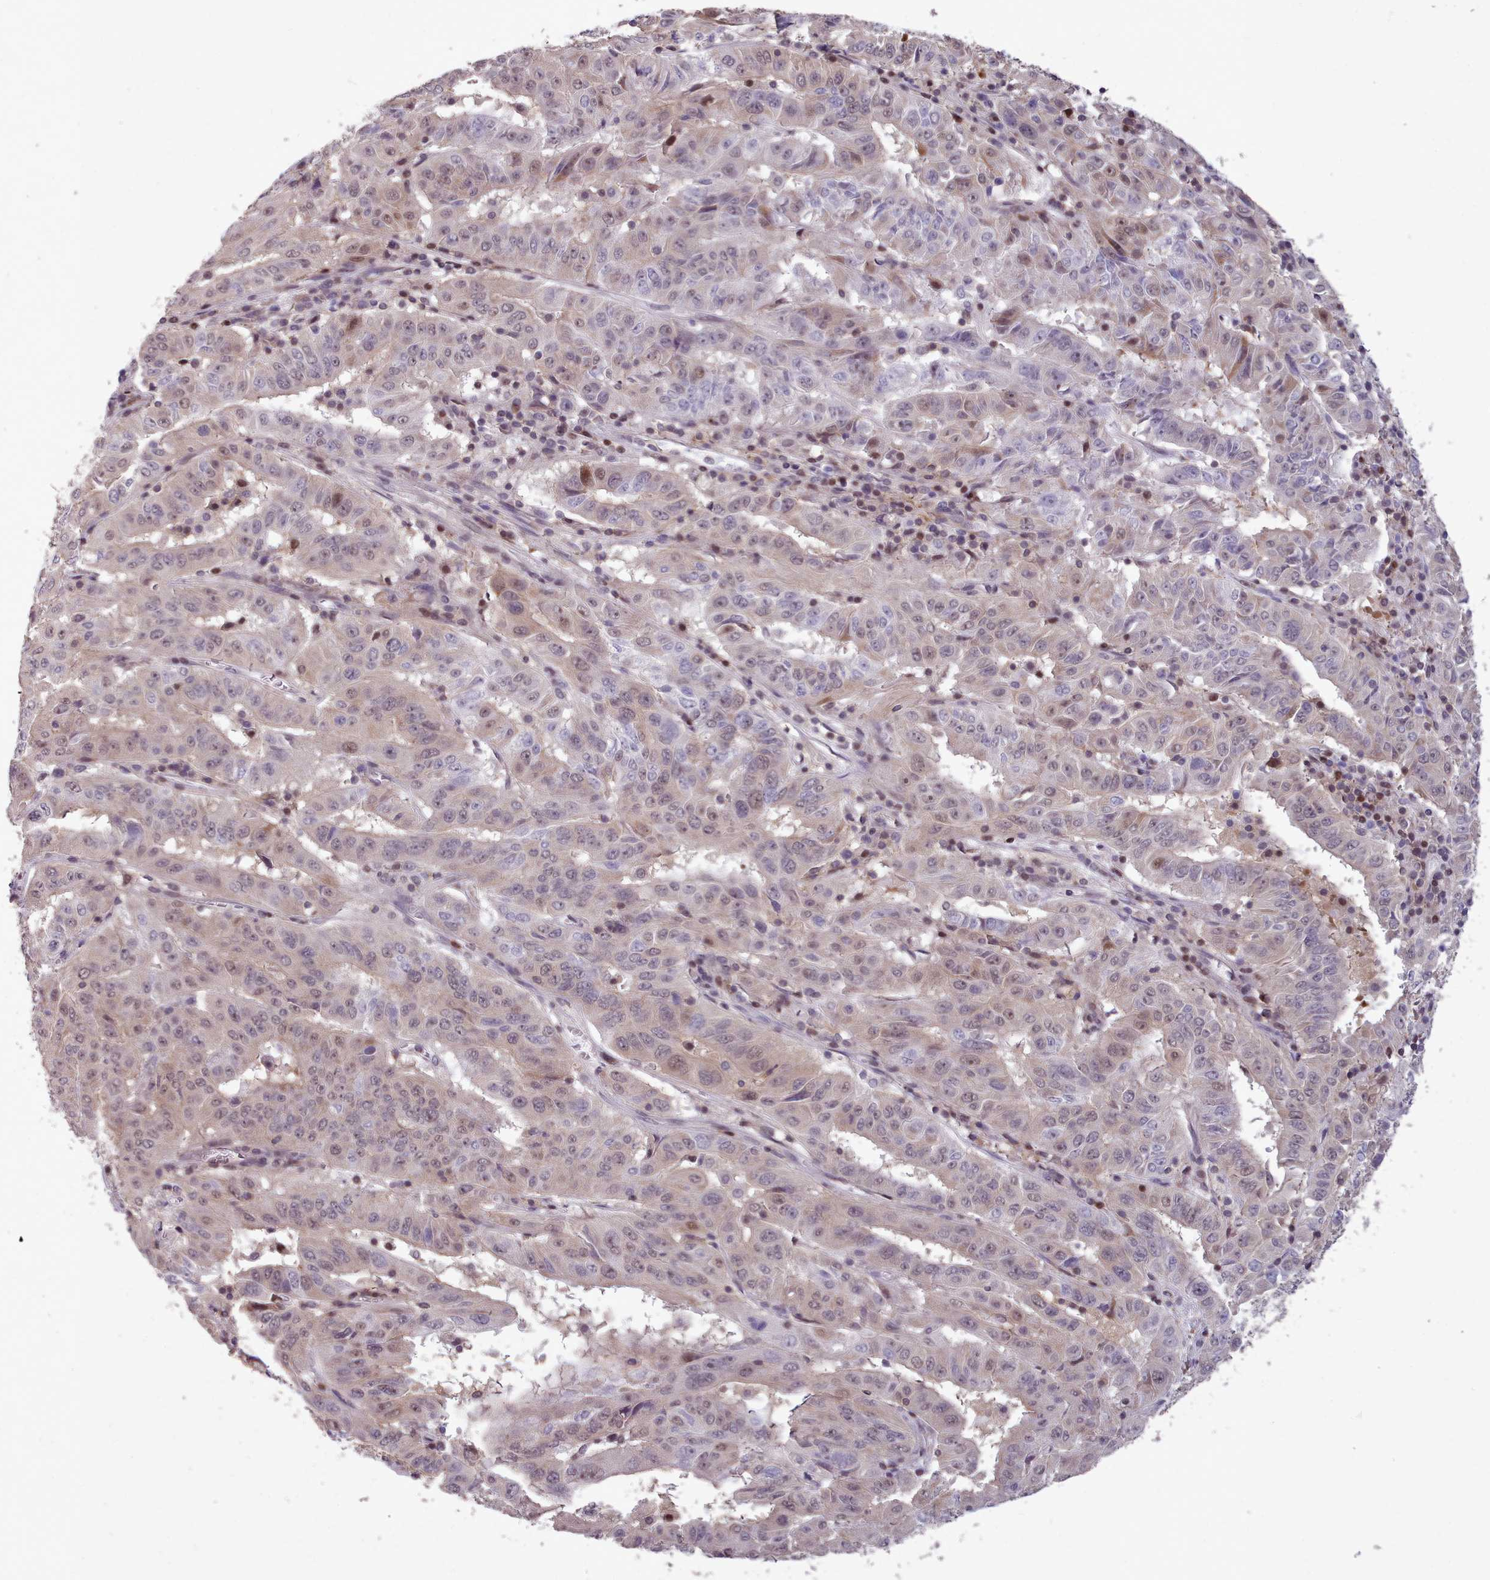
{"staining": {"intensity": "weak", "quantity": "25%-75%", "location": "nuclear"}, "tissue": "pancreatic cancer", "cell_type": "Tumor cells", "image_type": "cancer", "snomed": [{"axis": "morphology", "description": "Adenocarcinoma, NOS"}, {"axis": "topography", "description": "Pancreas"}], "caption": "Weak nuclear expression is appreciated in approximately 25%-75% of tumor cells in pancreatic cancer (adenocarcinoma). (Stains: DAB (3,3'-diaminobenzidine) in brown, nuclei in blue, Microscopy: brightfield microscopy at high magnification).", "gene": "ENSA", "patient": {"sex": "male", "age": 63}}